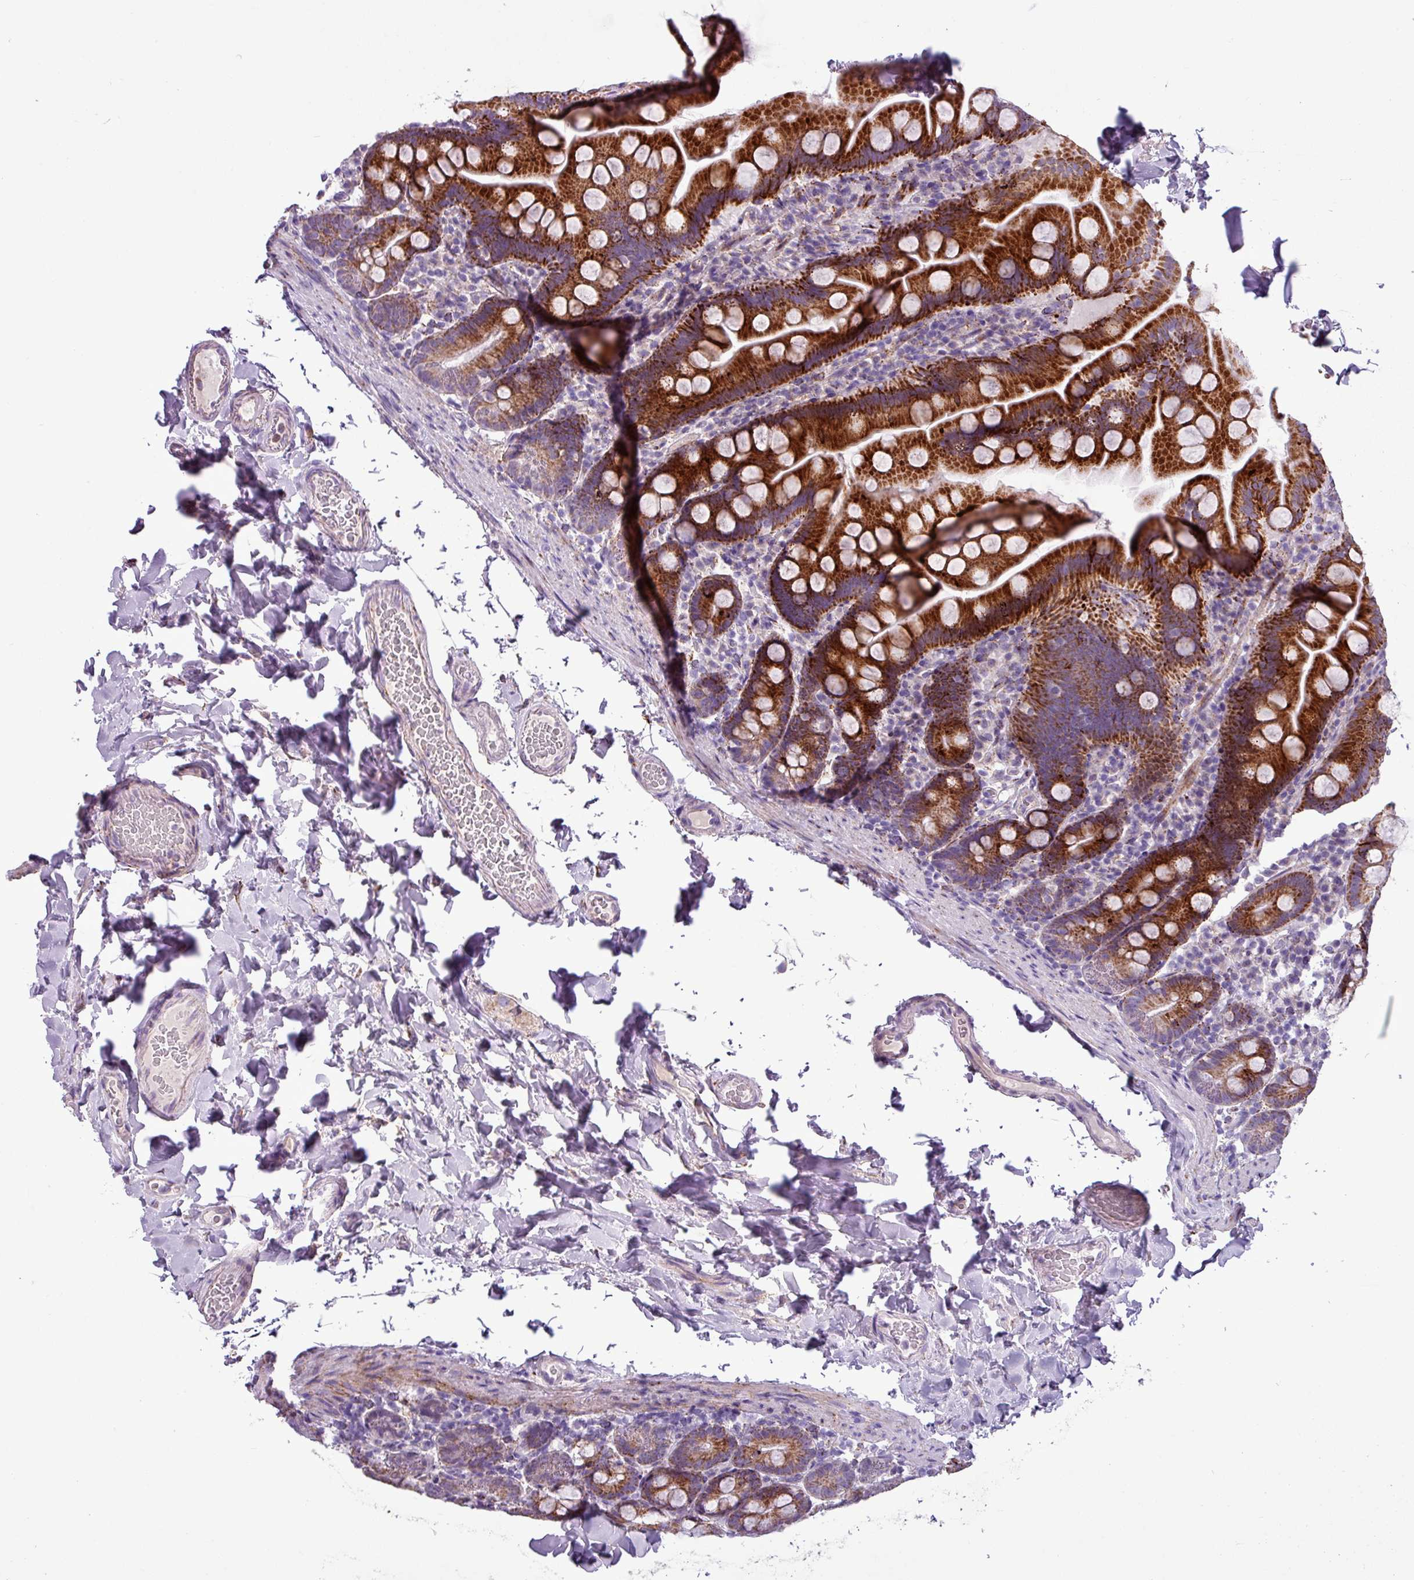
{"staining": {"intensity": "strong", "quantity": ">75%", "location": "cytoplasmic/membranous"}, "tissue": "small intestine", "cell_type": "Glandular cells", "image_type": "normal", "snomed": [{"axis": "morphology", "description": "Normal tissue, NOS"}, {"axis": "topography", "description": "Small intestine"}], "caption": "Immunohistochemical staining of normal small intestine shows strong cytoplasmic/membranous protein staining in approximately >75% of glandular cells.", "gene": "ZNF667", "patient": {"sex": "female", "age": 68}}